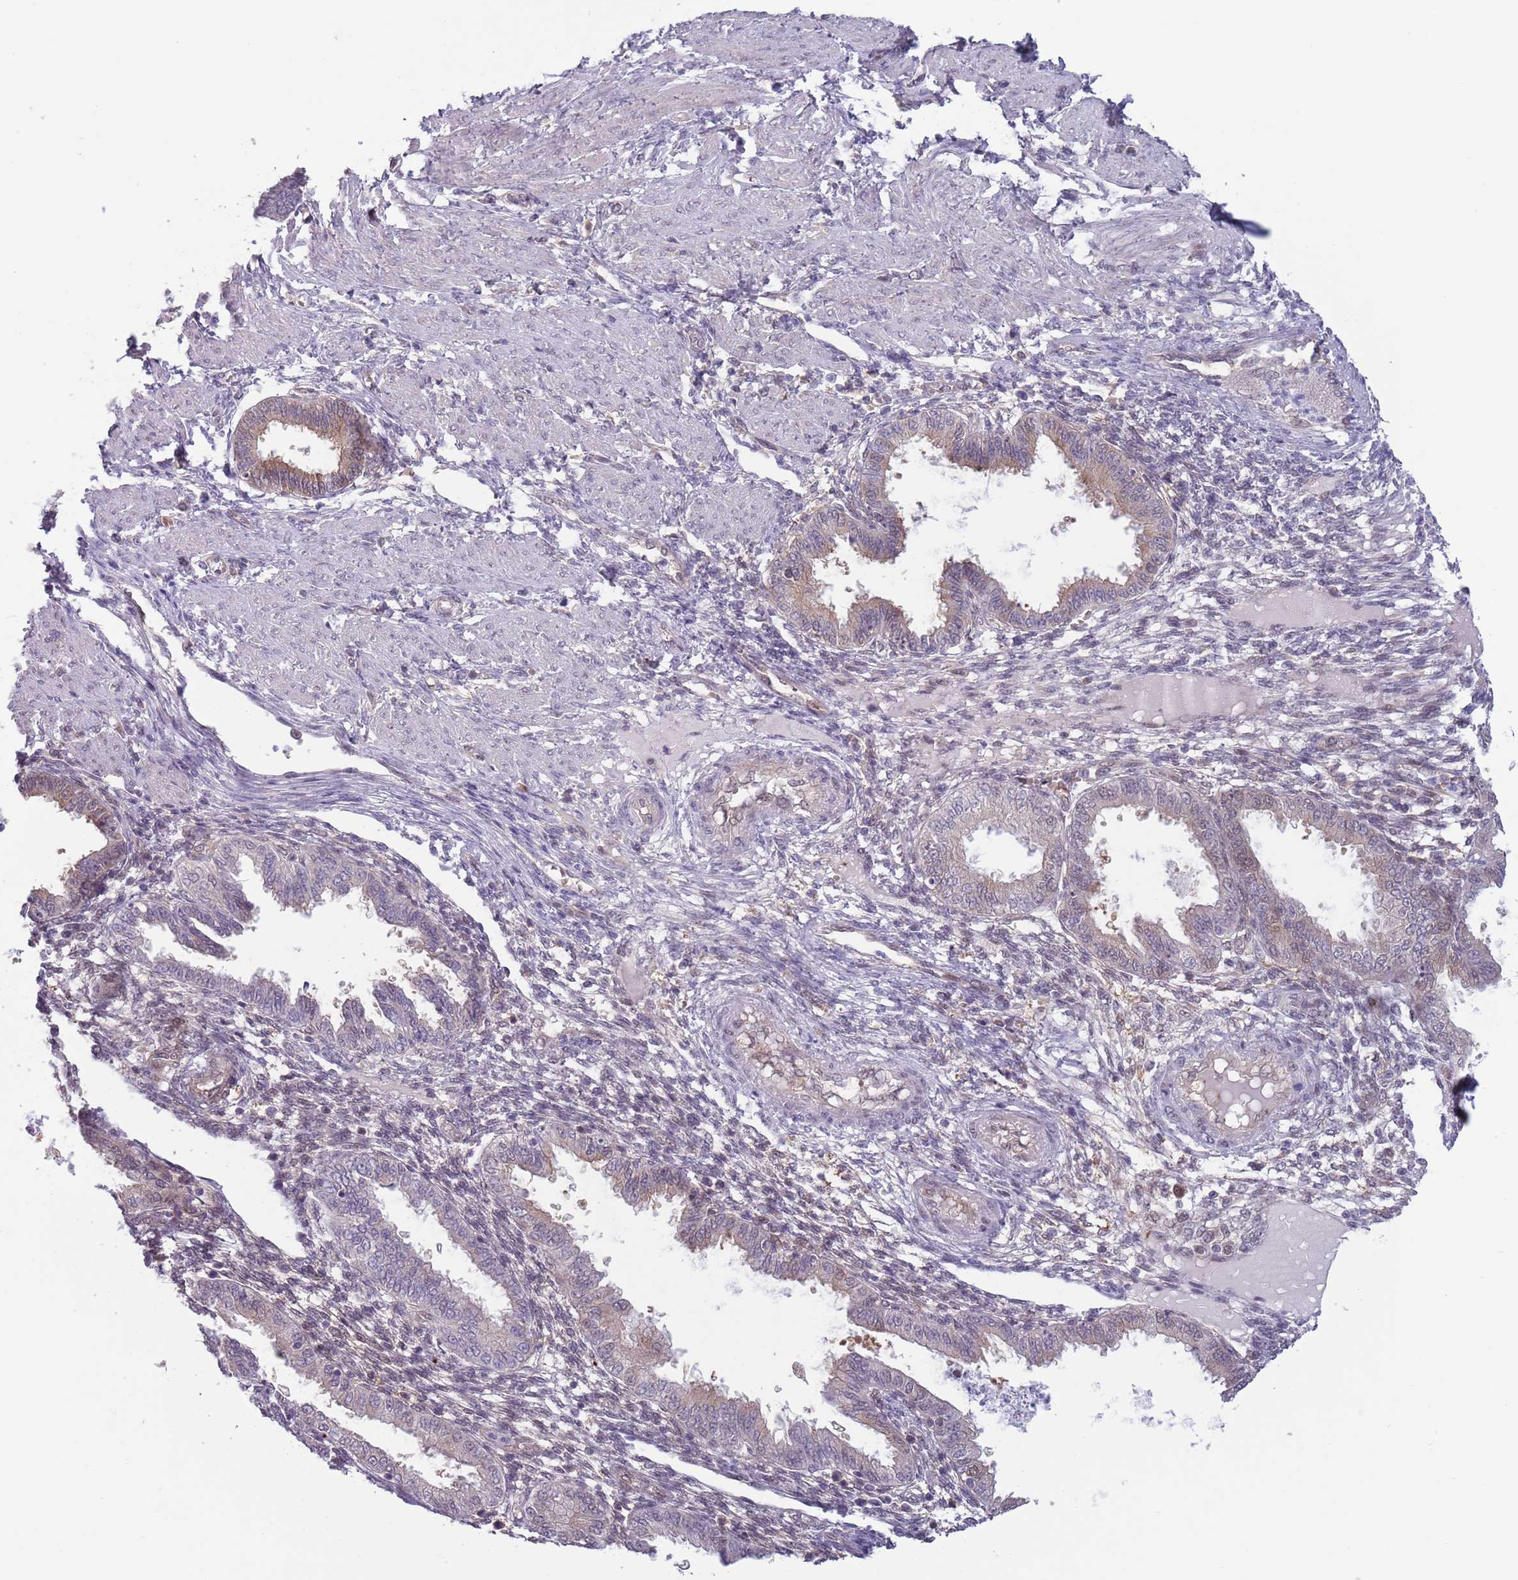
{"staining": {"intensity": "negative", "quantity": "none", "location": "none"}, "tissue": "endometrium", "cell_type": "Cells in endometrial stroma", "image_type": "normal", "snomed": [{"axis": "morphology", "description": "Normal tissue, NOS"}, {"axis": "topography", "description": "Endometrium"}], "caption": "IHC histopathology image of benign endometrium stained for a protein (brown), which displays no positivity in cells in endometrial stroma. Brightfield microscopy of IHC stained with DAB (3,3'-diaminobenzidine) (brown) and hematoxylin (blue), captured at high magnification.", "gene": "CLNS1A", "patient": {"sex": "female", "age": 33}}